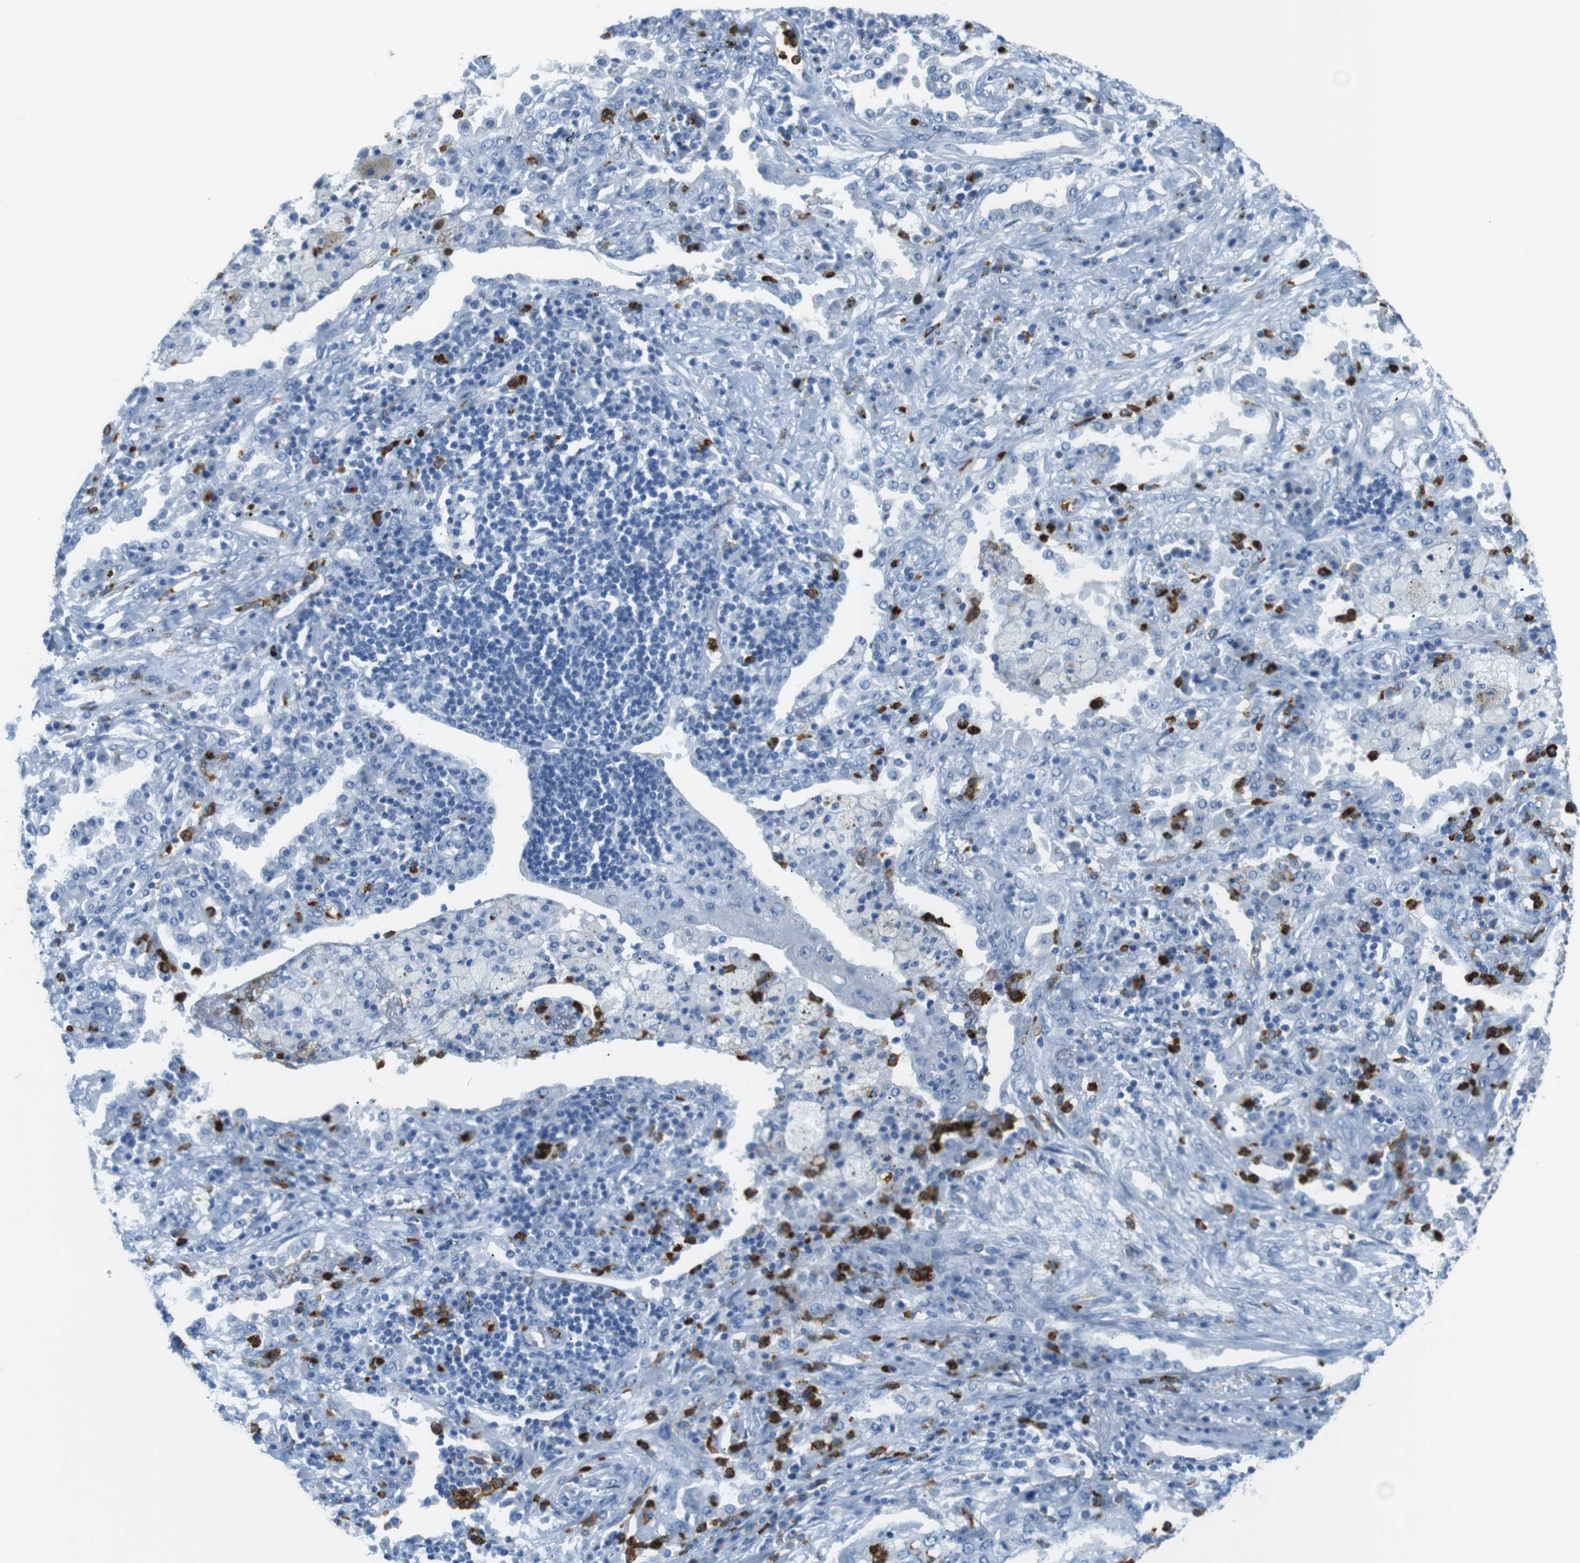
{"staining": {"intensity": "negative", "quantity": "none", "location": "none"}, "tissue": "lung cancer", "cell_type": "Tumor cells", "image_type": "cancer", "snomed": [{"axis": "morphology", "description": "Squamous cell carcinoma, NOS"}, {"axis": "topography", "description": "Lung"}], "caption": "This is an IHC image of lung squamous cell carcinoma. There is no expression in tumor cells.", "gene": "MCEMP1", "patient": {"sex": "female", "age": 63}}